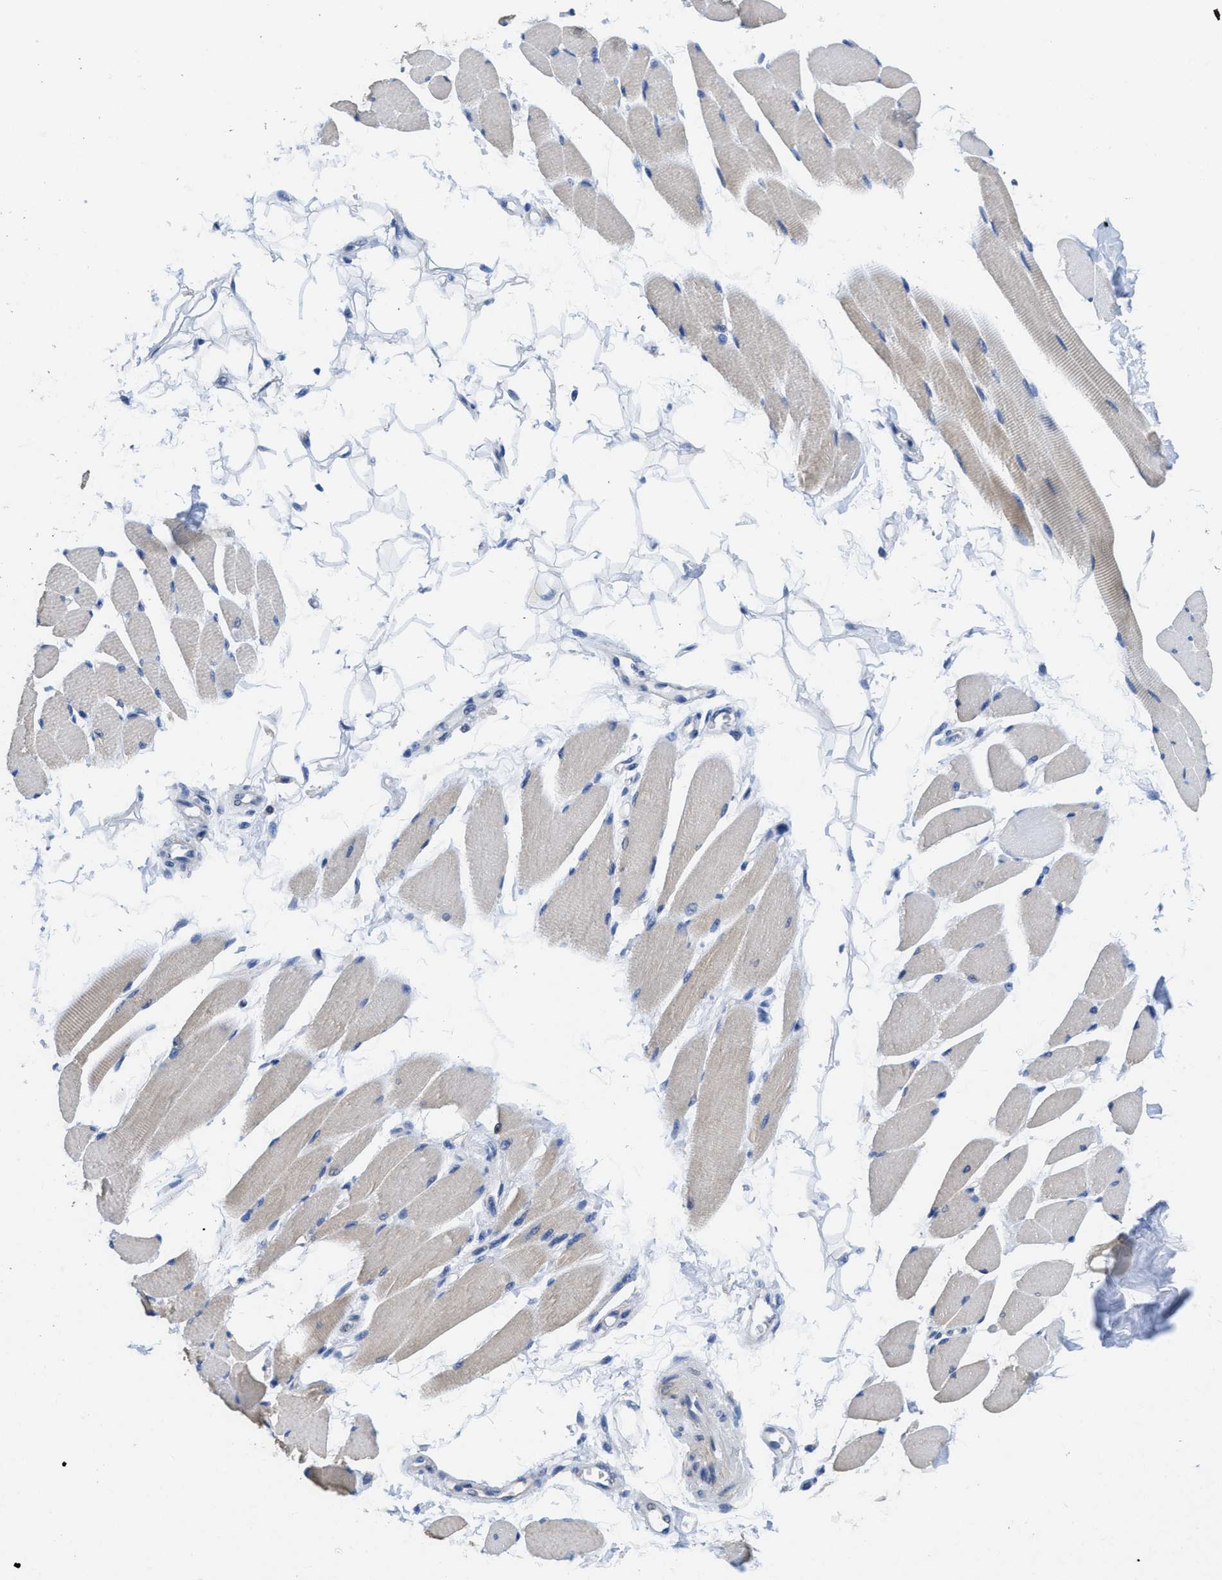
{"staining": {"intensity": "weak", "quantity": "<25%", "location": "cytoplasmic/membranous"}, "tissue": "skeletal muscle", "cell_type": "Myocytes", "image_type": "normal", "snomed": [{"axis": "morphology", "description": "Normal tissue, NOS"}, {"axis": "topography", "description": "Skeletal muscle"}, {"axis": "topography", "description": "Oral tissue"}, {"axis": "topography", "description": "Peripheral nerve tissue"}], "caption": "Immunohistochemistry micrograph of unremarkable skeletal muscle: human skeletal muscle stained with DAB (3,3'-diaminobenzidine) displays no significant protein staining in myocytes. (DAB (3,3'-diaminobenzidine) immunohistochemistry visualized using brightfield microscopy, high magnification).", "gene": "CA9", "patient": {"sex": "female", "age": 84}}